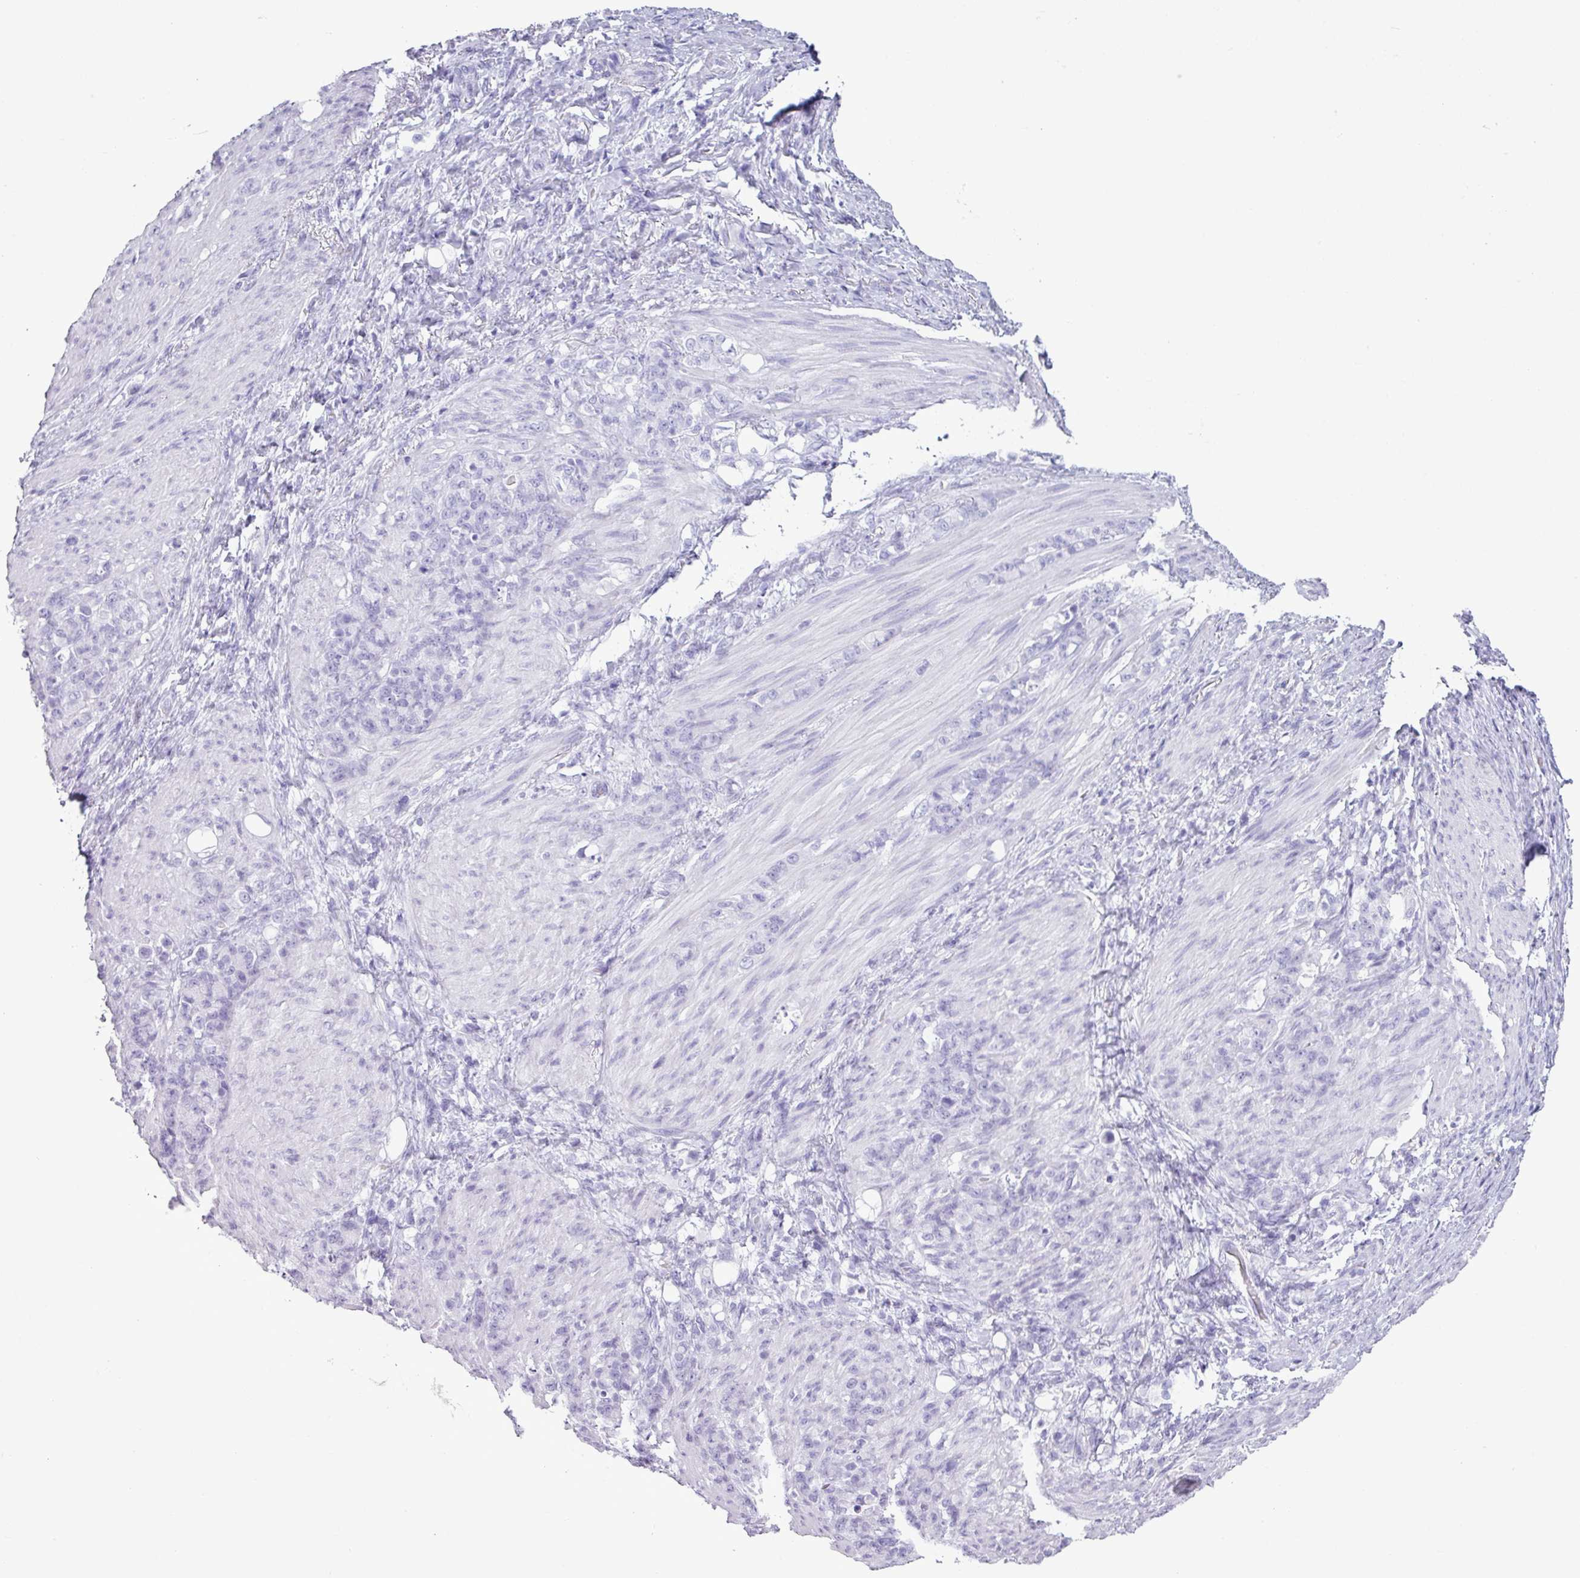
{"staining": {"intensity": "negative", "quantity": "none", "location": "none"}, "tissue": "stomach cancer", "cell_type": "Tumor cells", "image_type": "cancer", "snomed": [{"axis": "morphology", "description": "Adenocarcinoma, NOS"}, {"axis": "topography", "description": "Stomach"}], "caption": "This is a histopathology image of immunohistochemistry staining of adenocarcinoma (stomach), which shows no positivity in tumor cells.", "gene": "AMY1B", "patient": {"sex": "female", "age": 79}}